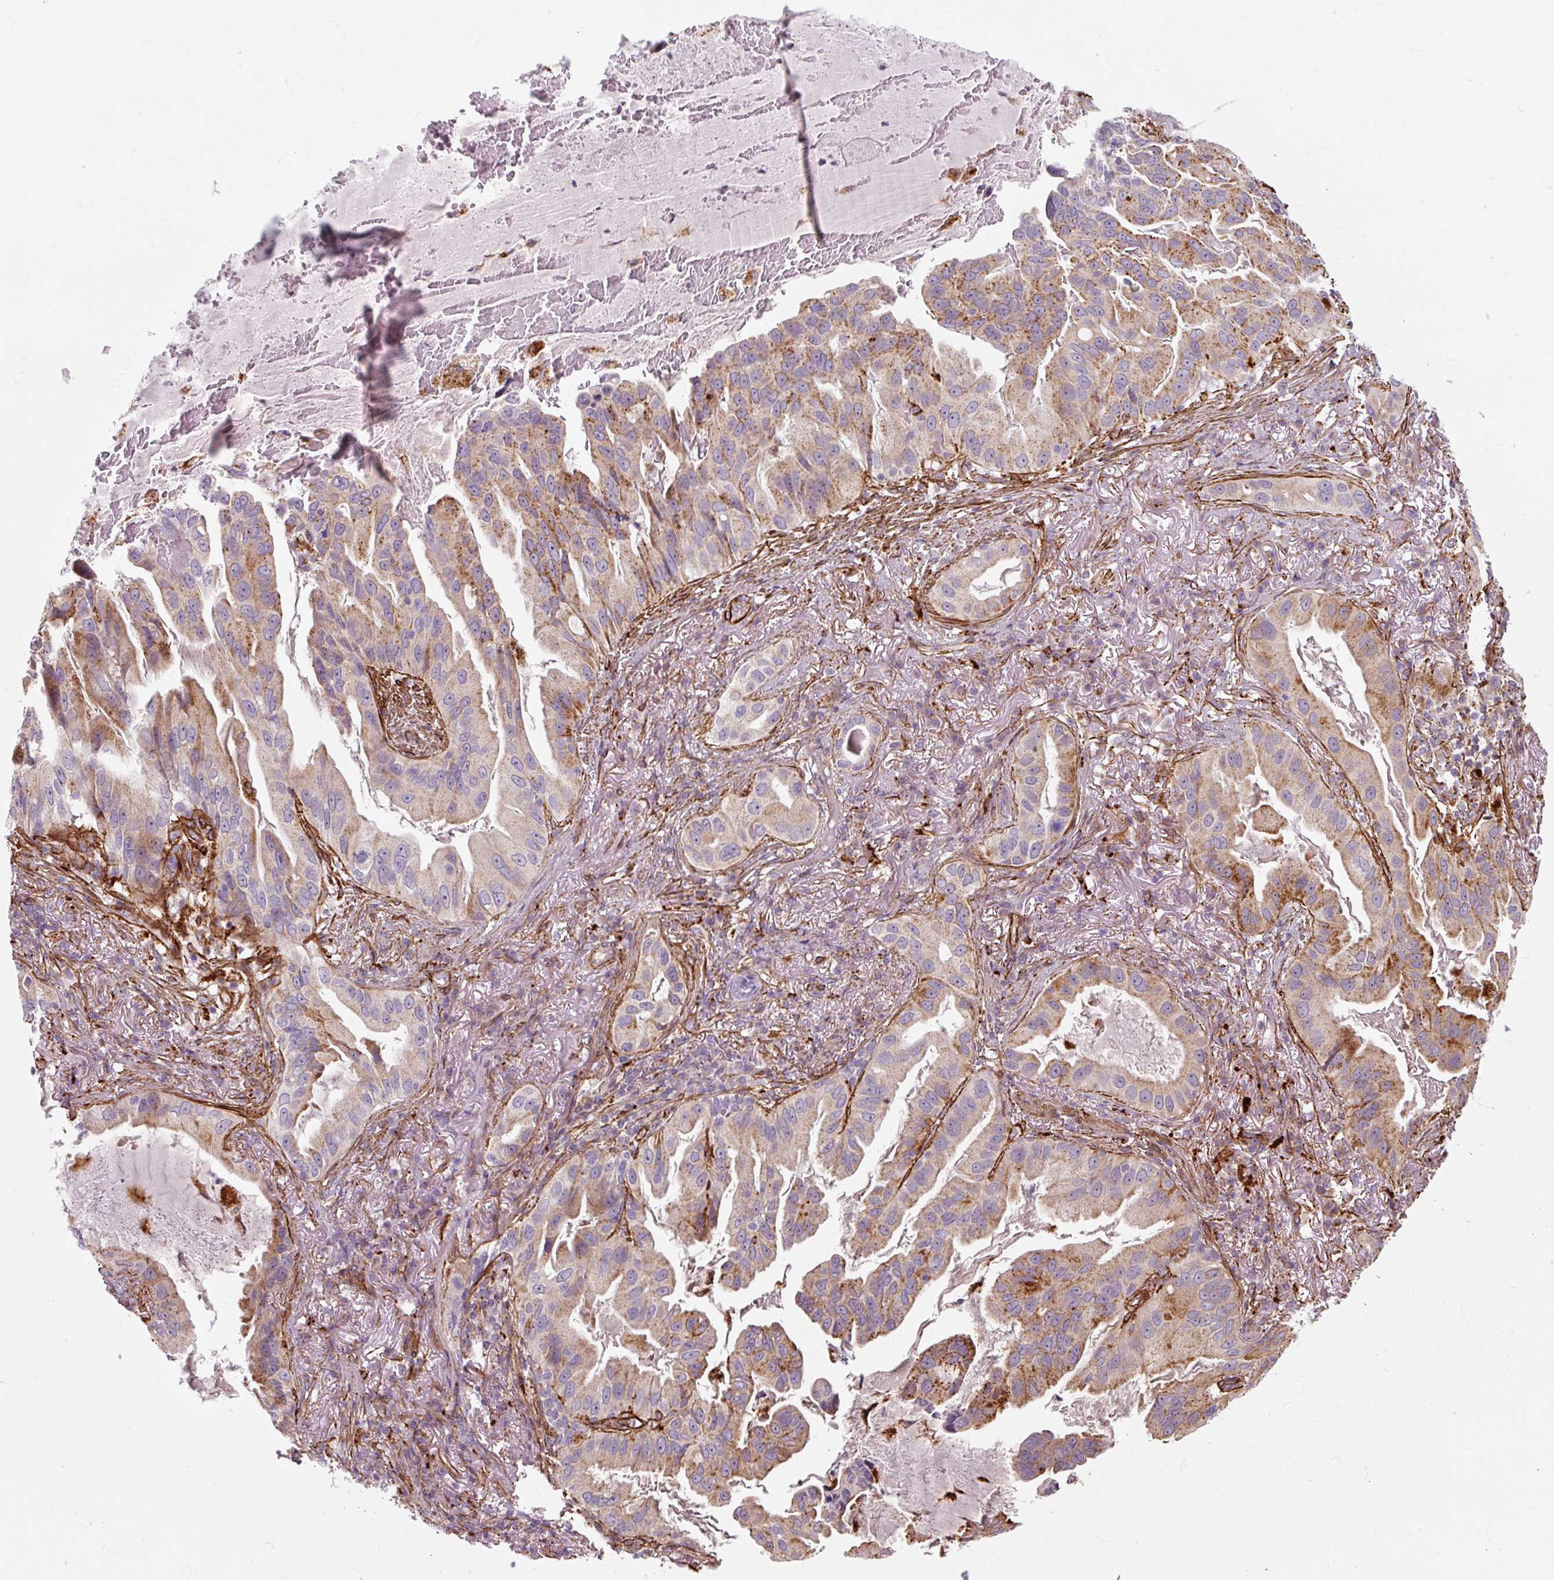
{"staining": {"intensity": "moderate", "quantity": "<25%", "location": "cytoplasmic/membranous"}, "tissue": "lung cancer", "cell_type": "Tumor cells", "image_type": "cancer", "snomed": [{"axis": "morphology", "description": "Adenocarcinoma, NOS"}, {"axis": "topography", "description": "Lung"}], "caption": "Protein expression analysis of lung cancer (adenocarcinoma) demonstrates moderate cytoplasmic/membranous positivity in about <25% of tumor cells.", "gene": "MRPS5", "patient": {"sex": "female", "age": 69}}